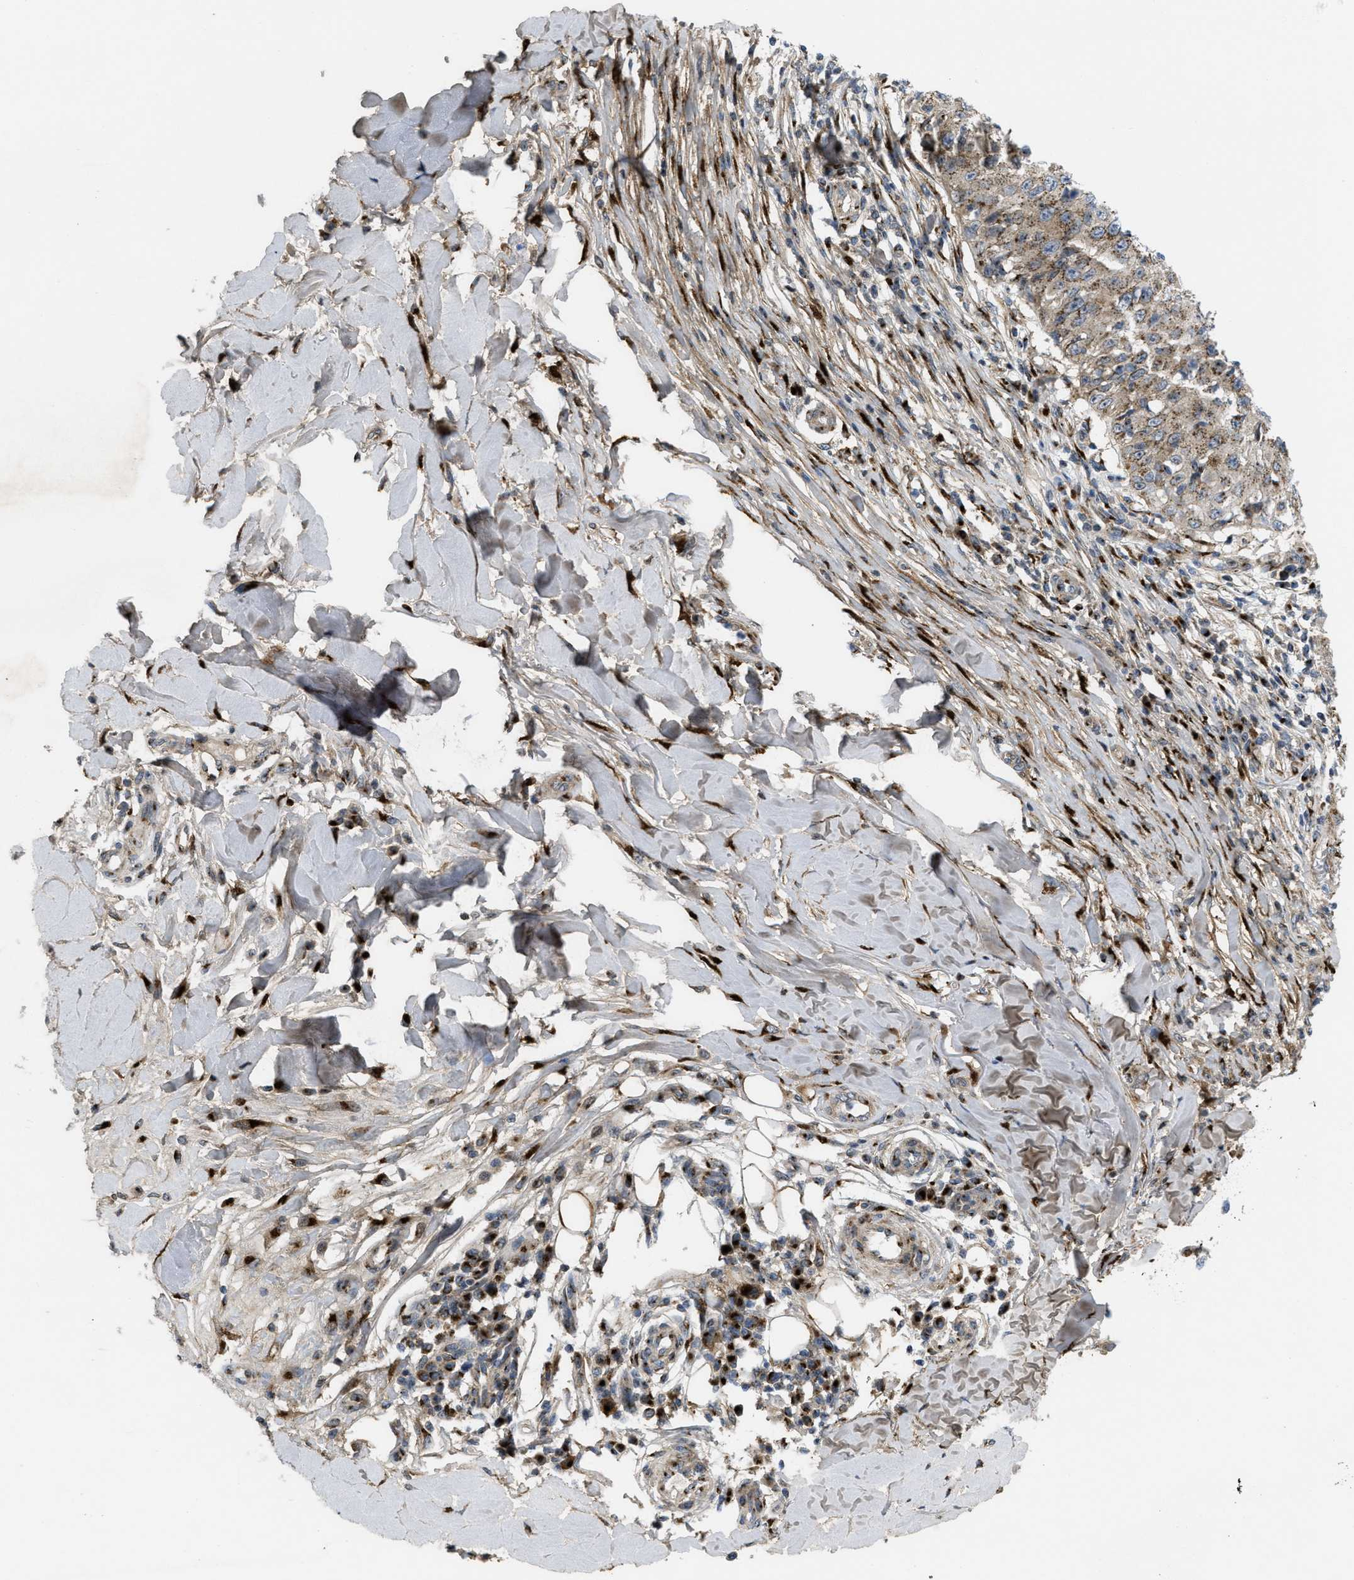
{"staining": {"intensity": "moderate", "quantity": "25%-75%", "location": "cytoplasmic/membranous"}, "tissue": "skin cancer", "cell_type": "Tumor cells", "image_type": "cancer", "snomed": [{"axis": "morphology", "description": "Squamous cell carcinoma, NOS"}, {"axis": "topography", "description": "Skin"}], "caption": "Immunohistochemical staining of human skin squamous cell carcinoma demonstrates medium levels of moderate cytoplasmic/membranous protein expression in about 25%-75% of tumor cells.", "gene": "ZNF70", "patient": {"sex": "male", "age": 86}}